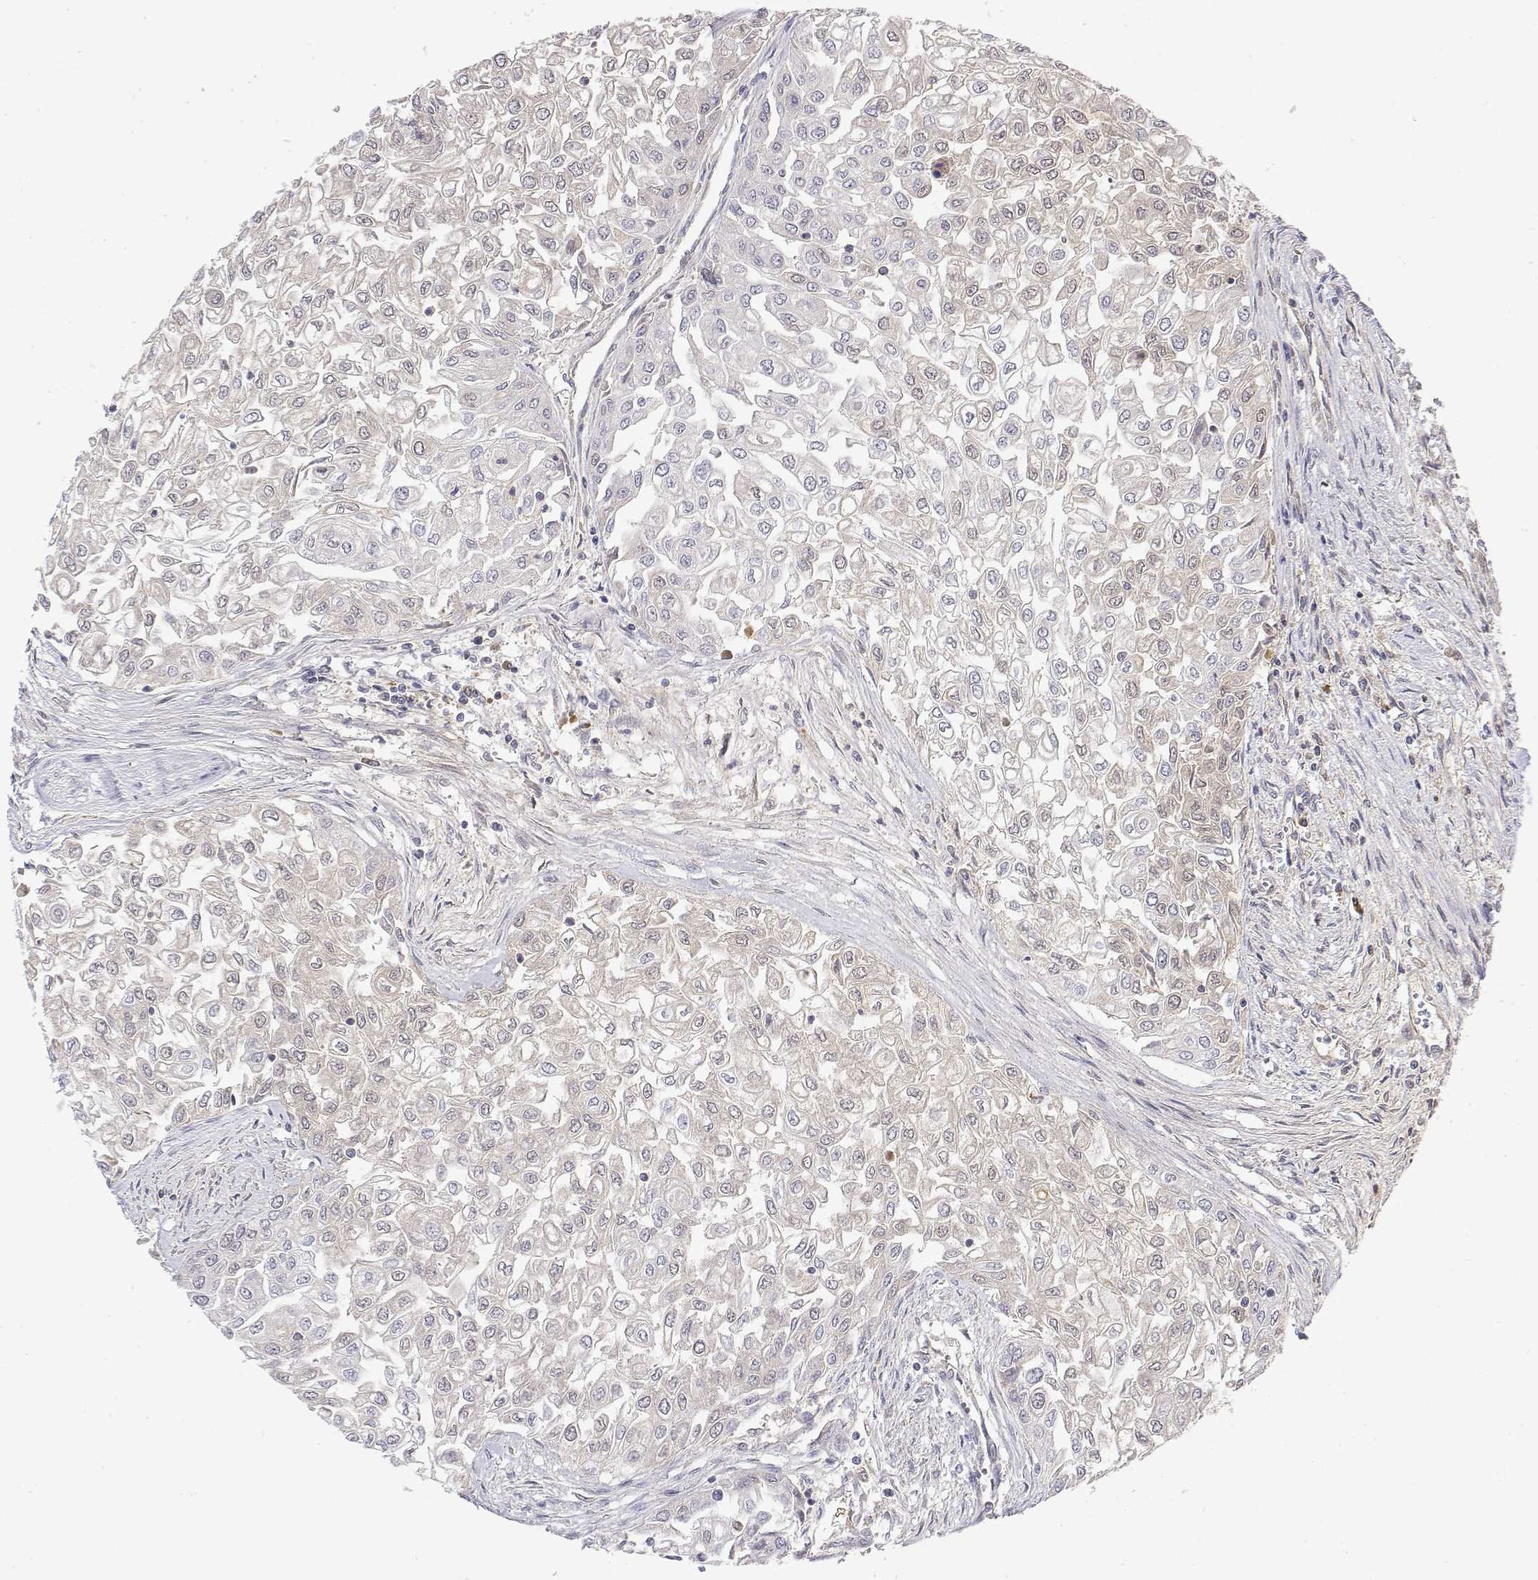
{"staining": {"intensity": "negative", "quantity": "none", "location": "none"}, "tissue": "urothelial cancer", "cell_type": "Tumor cells", "image_type": "cancer", "snomed": [{"axis": "morphology", "description": "Urothelial carcinoma, High grade"}, {"axis": "topography", "description": "Urinary bladder"}], "caption": "High magnification brightfield microscopy of urothelial carcinoma (high-grade) stained with DAB (brown) and counterstained with hematoxylin (blue): tumor cells show no significant expression.", "gene": "IGFBP4", "patient": {"sex": "male", "age": 62}}